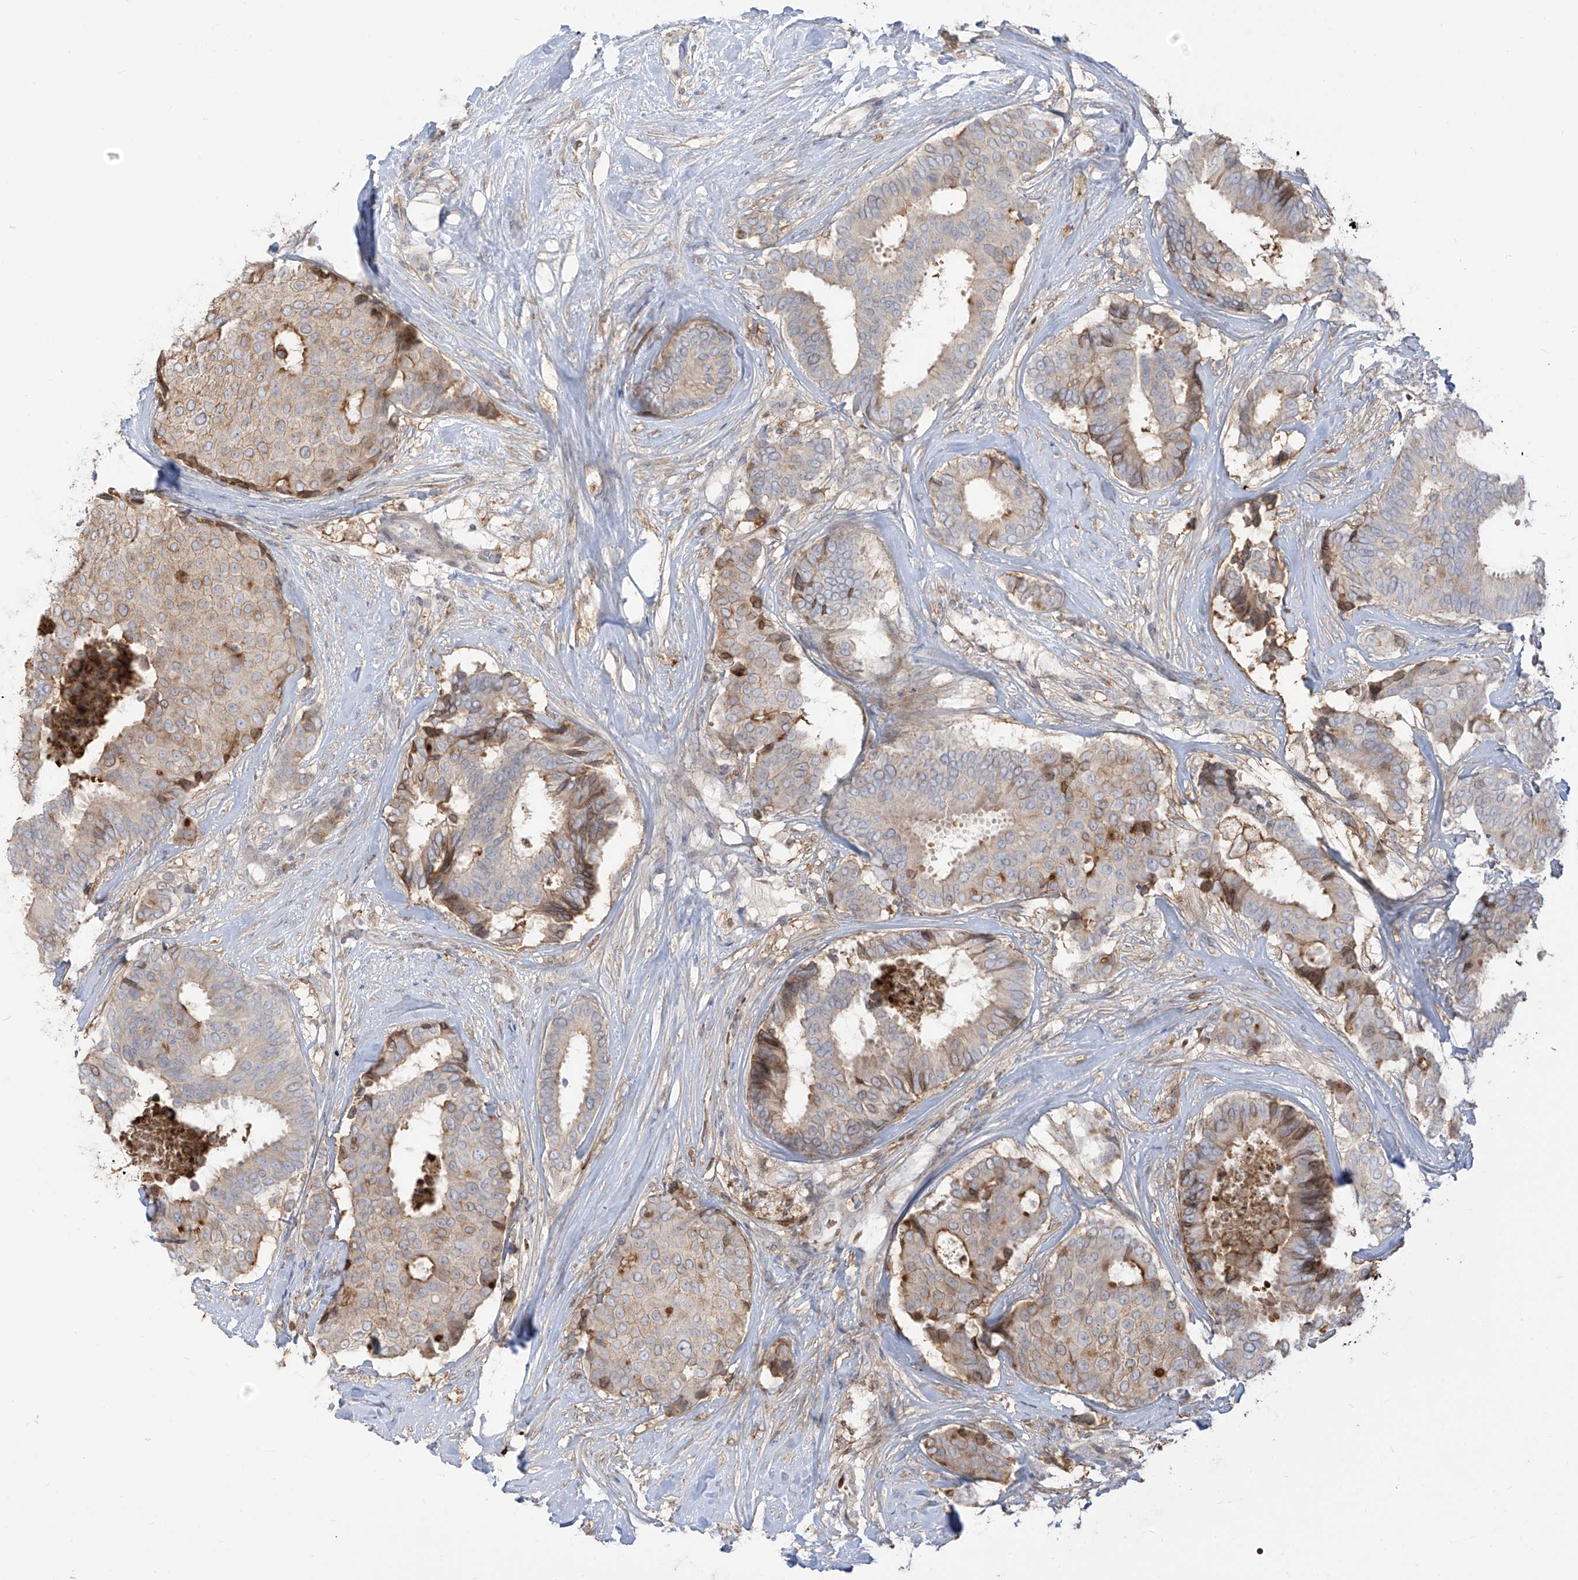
{"staining": {"intensity": "moderate", "quantity": "<25%", "location": "cytoplasmic/membranous"}, "tissue": "breast cancer", "cell_type": "Tumor cells", "image_type": "cancer", "snomed": [{"axis": "morphology", "description": "Duct carcinoma"}, {"axis": "topography", "description": "Breast"}], "caption": "IHC of breast cancer displays low levels of moderate cytoplasmic/membranous staining in about <25% of tumor cells.", "gene": "ZGRF1", "patient": {"sex": "female", "age": 75}}